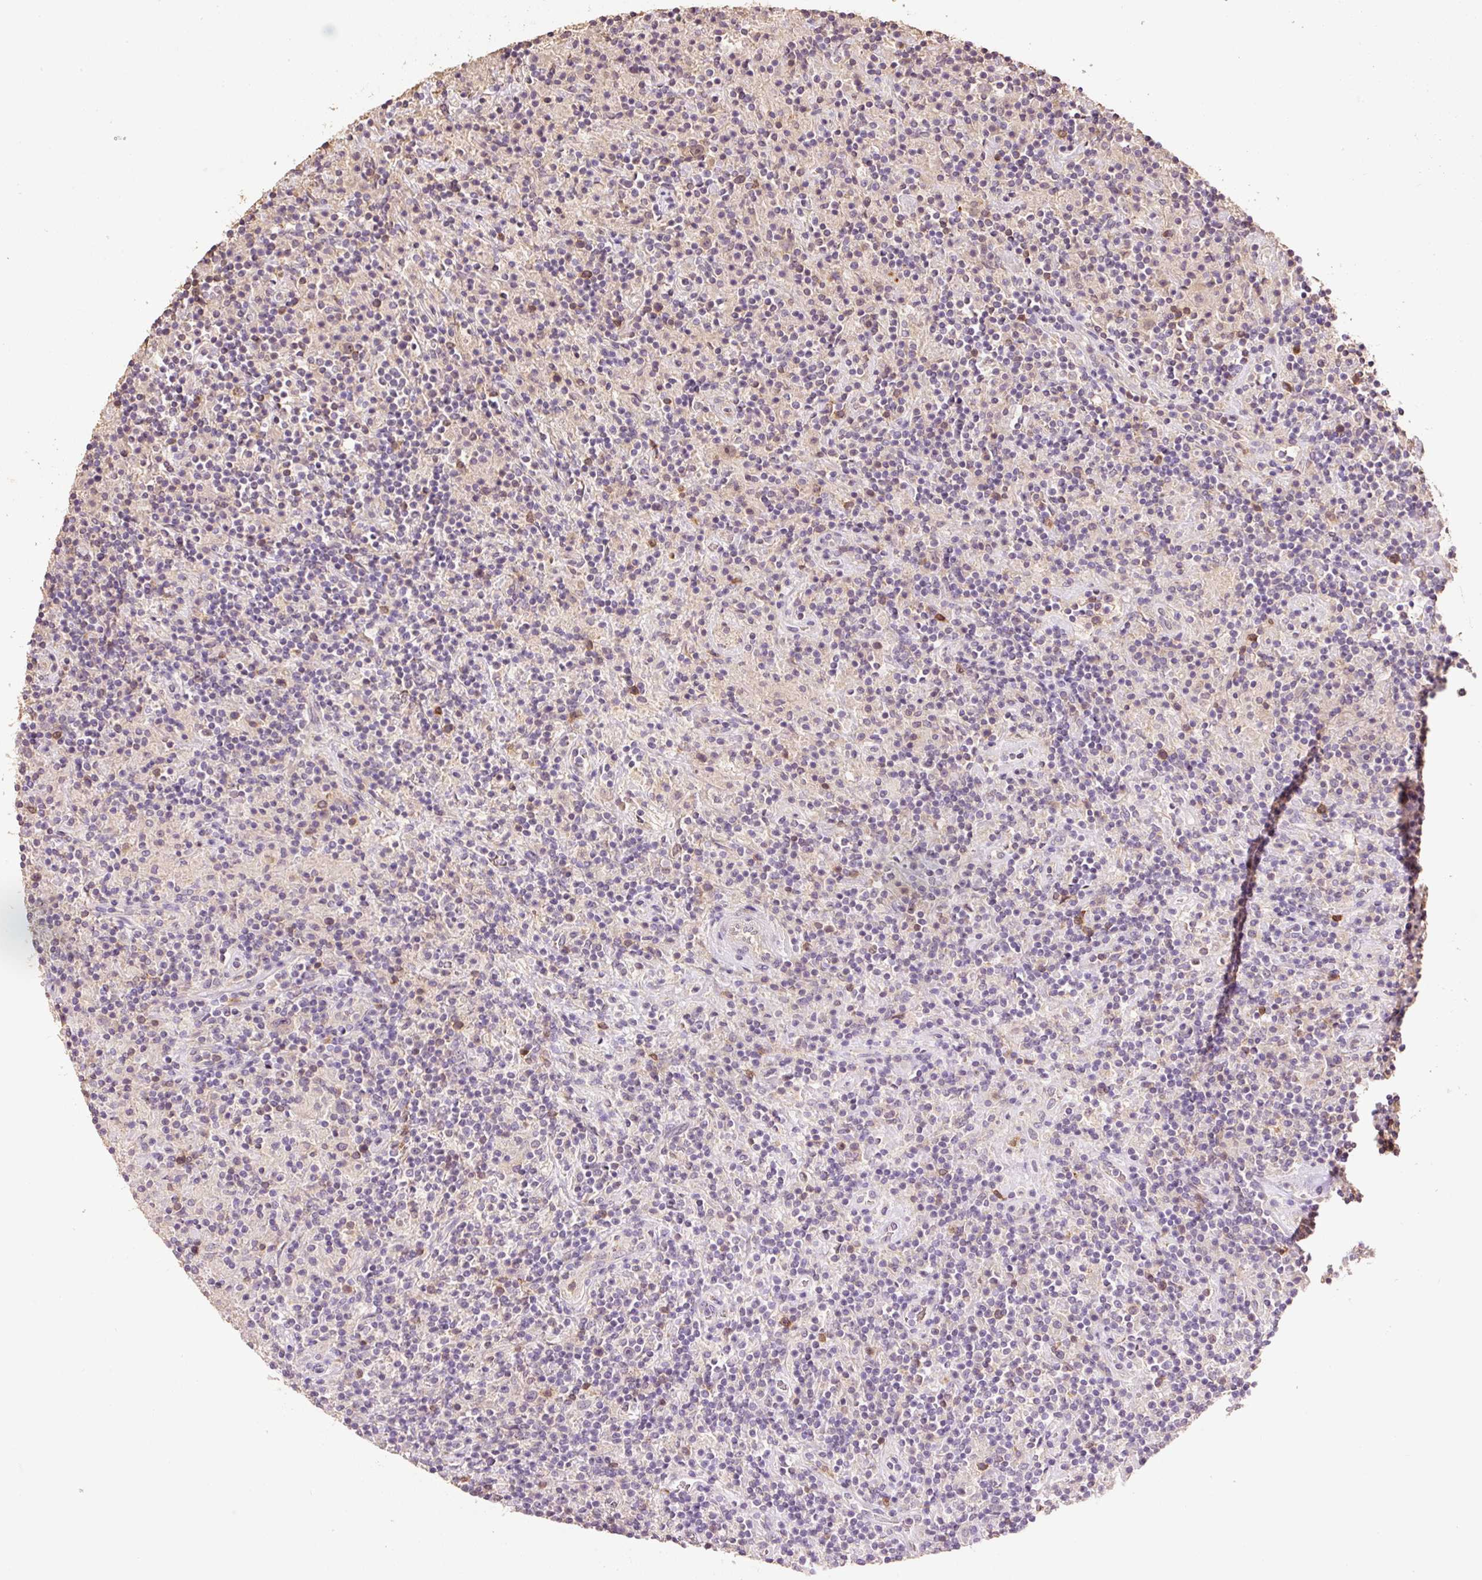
{"staining": {"intensity": "weak", "quantity": "<25%", "location": "nuclear"}, "tissue": "lymphoma", "cell_type": "Tumor cells", "image_type": "cancer", "snomed": [{"axis": "morphology", "description": "Hodgkin's disease, NOS"}, {"axis": "topography", "description": "Lymph node"}], "caption": "Hodgkin's disease stained for a protein using IHC shows no staining tumor cells.", "gene": "HERC2", "patient": {"sex": "male", "age": 70}}